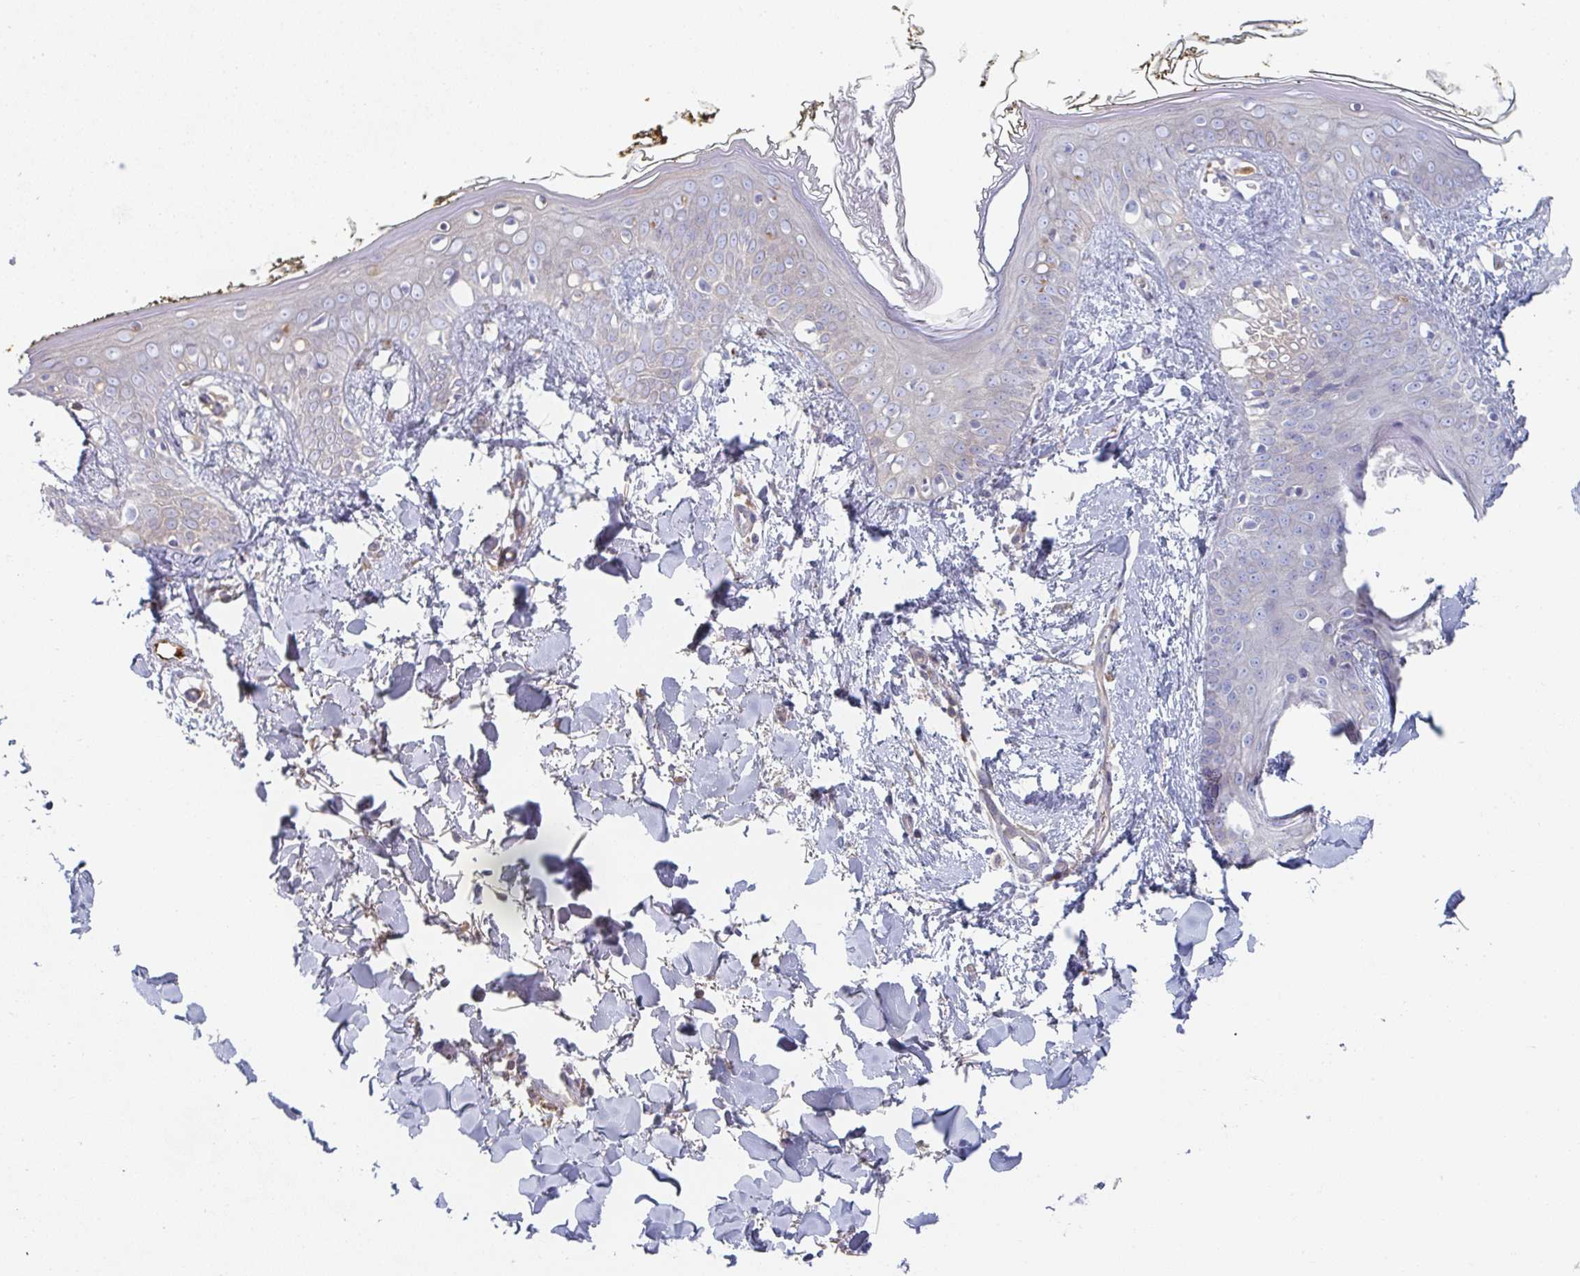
{"staining": {"intensity": "negative", "quantity": "none", "location": "none"}, "tissue": "skin", "cell_type": "Fibroblasts", "image_type": "normal", "snomed": [{"axis": "morphology", "description": "Normal tissue, NOS"}, {"axis": "topography", "description": "Skin"}], "caption": "High power microscopy image of an immunohistochemistry (IHC) photomicrograph of normal skin, revealing no significant staining in fibroblasts.", "gene": "AMPD2", "patient": {"sex": "female", "age": 34}}